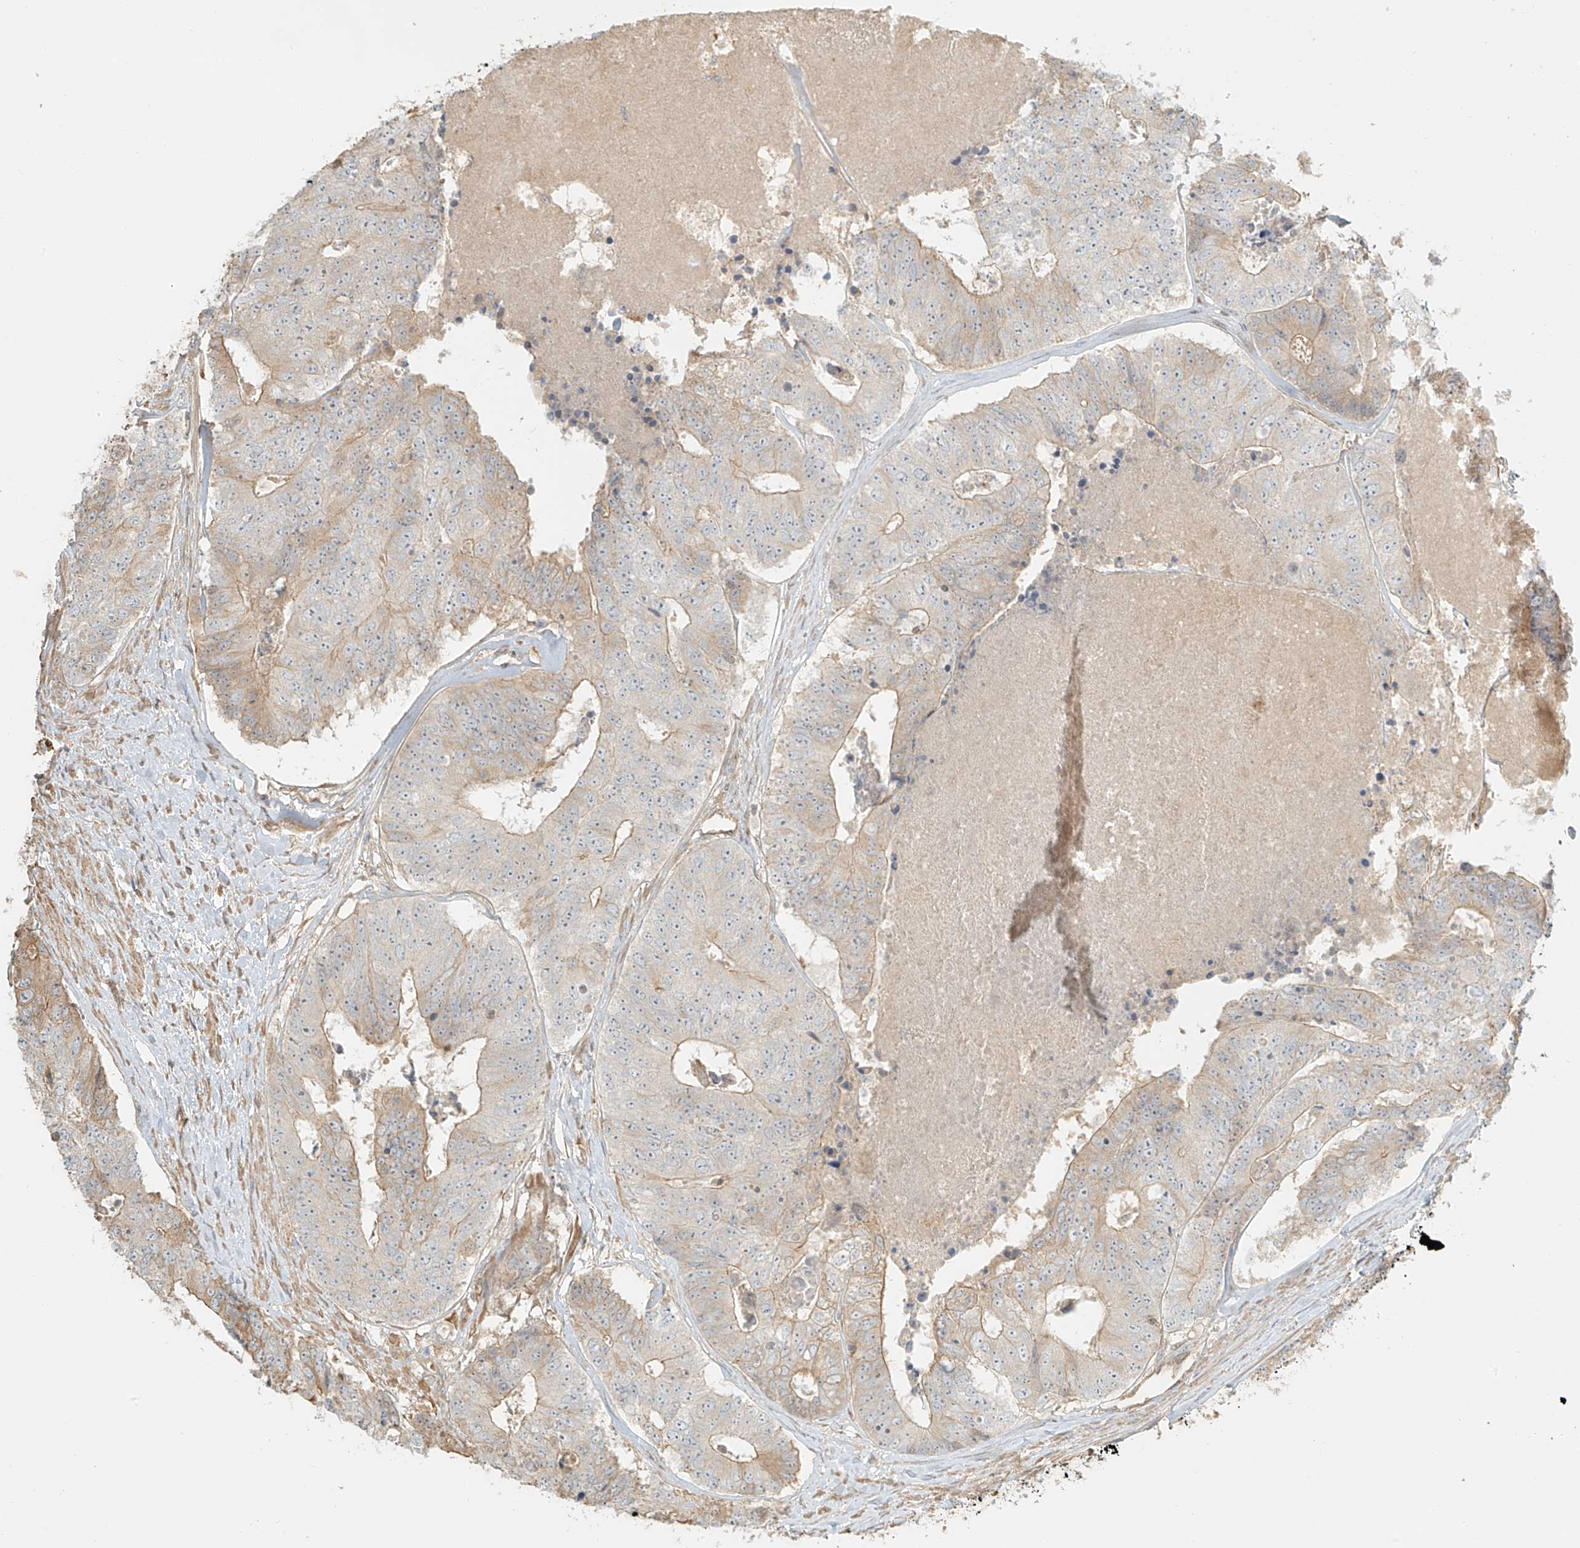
{"staining": {"intensity": "weak", "quantity": "25%-75%", "location": "cytoplasmic/membranous"}, "tissue": "colorectal cancer", "cell_type": "Tumor cells", "image_type": "cancer", "snomed": [{"axis": "morphology", "description": "Adenocarcinoma, NOS"}, {"axis": "topography", "description": "Colon"}], "caption": "Colorectal cancer stained for a protein reveals weak cytoplasmic/membranous positivity in tumor cells.", "gene": "UPK1B", "patient": {"sex": "female", "age": 67}}